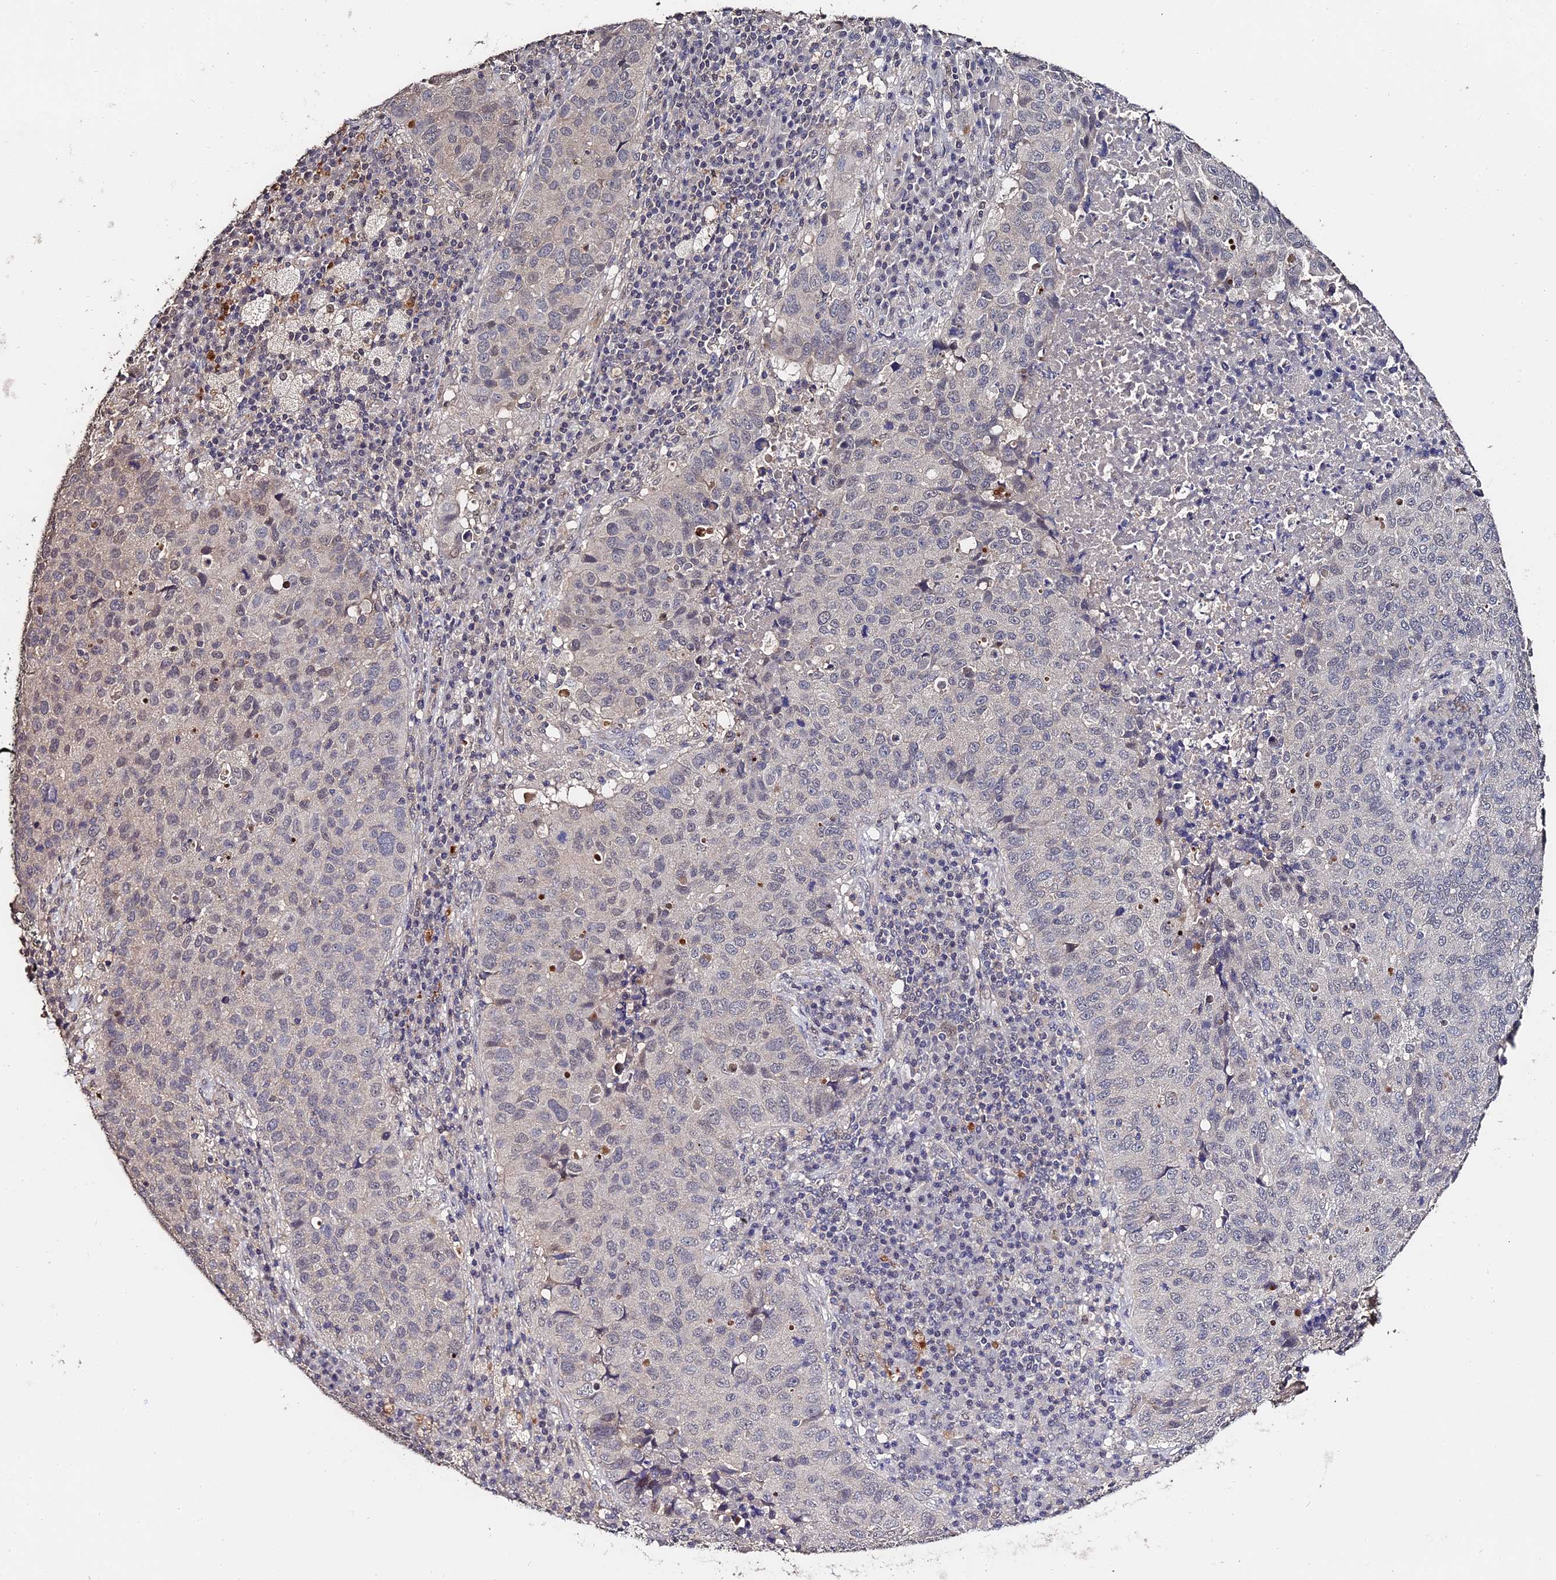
{"staining": {"intensity": "weak", "quantity": "25%-75%", "location": "nuclear"}, "tissue": "lung cancer", "cell_type": "Tumor cells", "image_type": "cancer", "snomed": [{"axis": "morphology", "description": "Squamous cell carcinoma, NOS"}, {"axis": "topography", "description": "Lung"}], "caption": "Tumor cells reveal weak nuclear positivity in approximately 25%-75% of cells in squamous cell carcinoma (lung). (DAB (3,3'-diaminobenzidine) IHC, brown staining for protein, blue staining for nuclei).", "gene": "LSM5", "patient": {"sex": "male", "age": 73}}